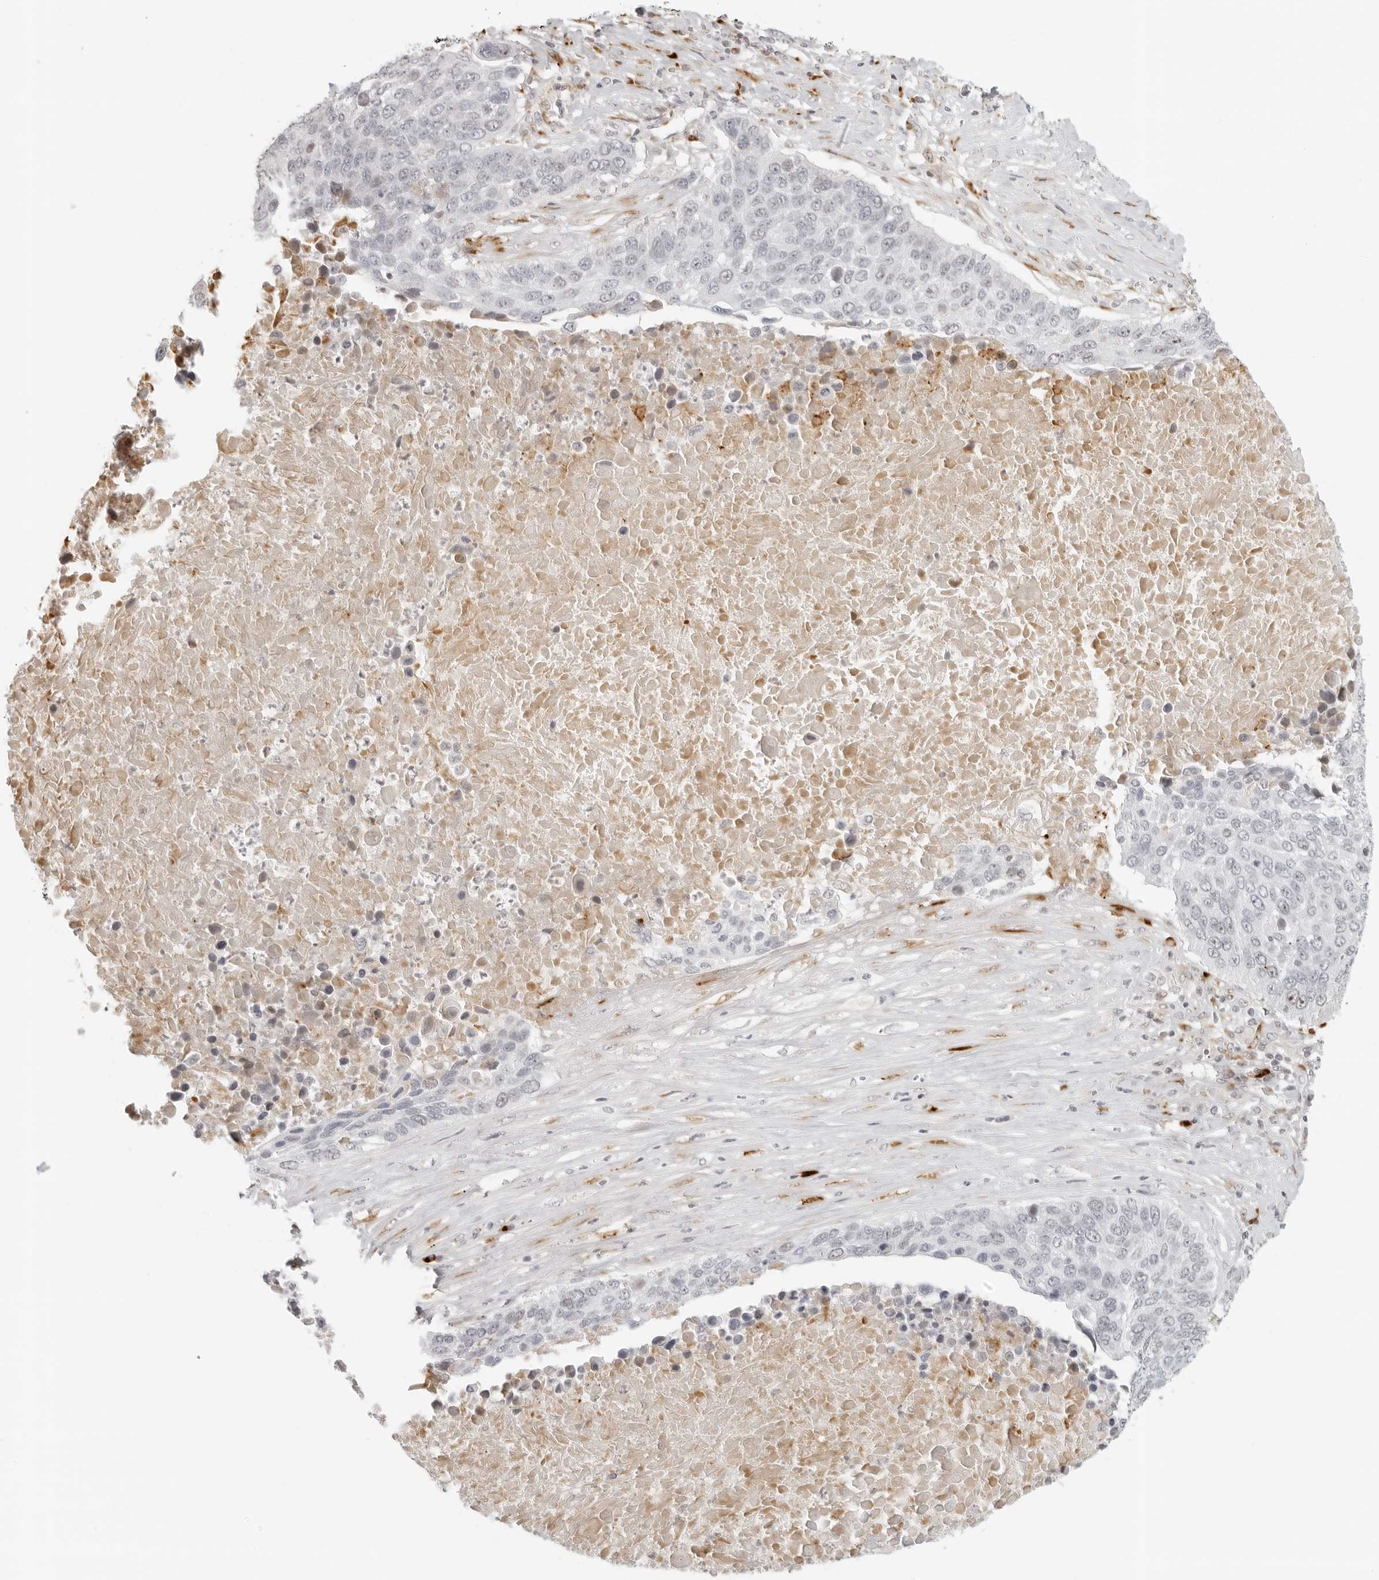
{"staining": {"intensity": "weak", "quantity": "<25%", "location": "nuclear"}, "tissue": "lung cancer", "cell_type": "Tumor cells", "image_type": "cancer", "snomed": [{"axis": "morphology", "description": "Squamous cell carcinoma, NOS"}, {"axis": "topography", "description": "Lung"}], "caption": "This photomicrograph is of lung cancer stained with immunohistochemistry (IHC) to label a protein in brown with the nuclei are counter-stained blue. There is no expression in tumor cells.", "gene": "ZNF678", "patient": {"sex": "male", "age": 66}}